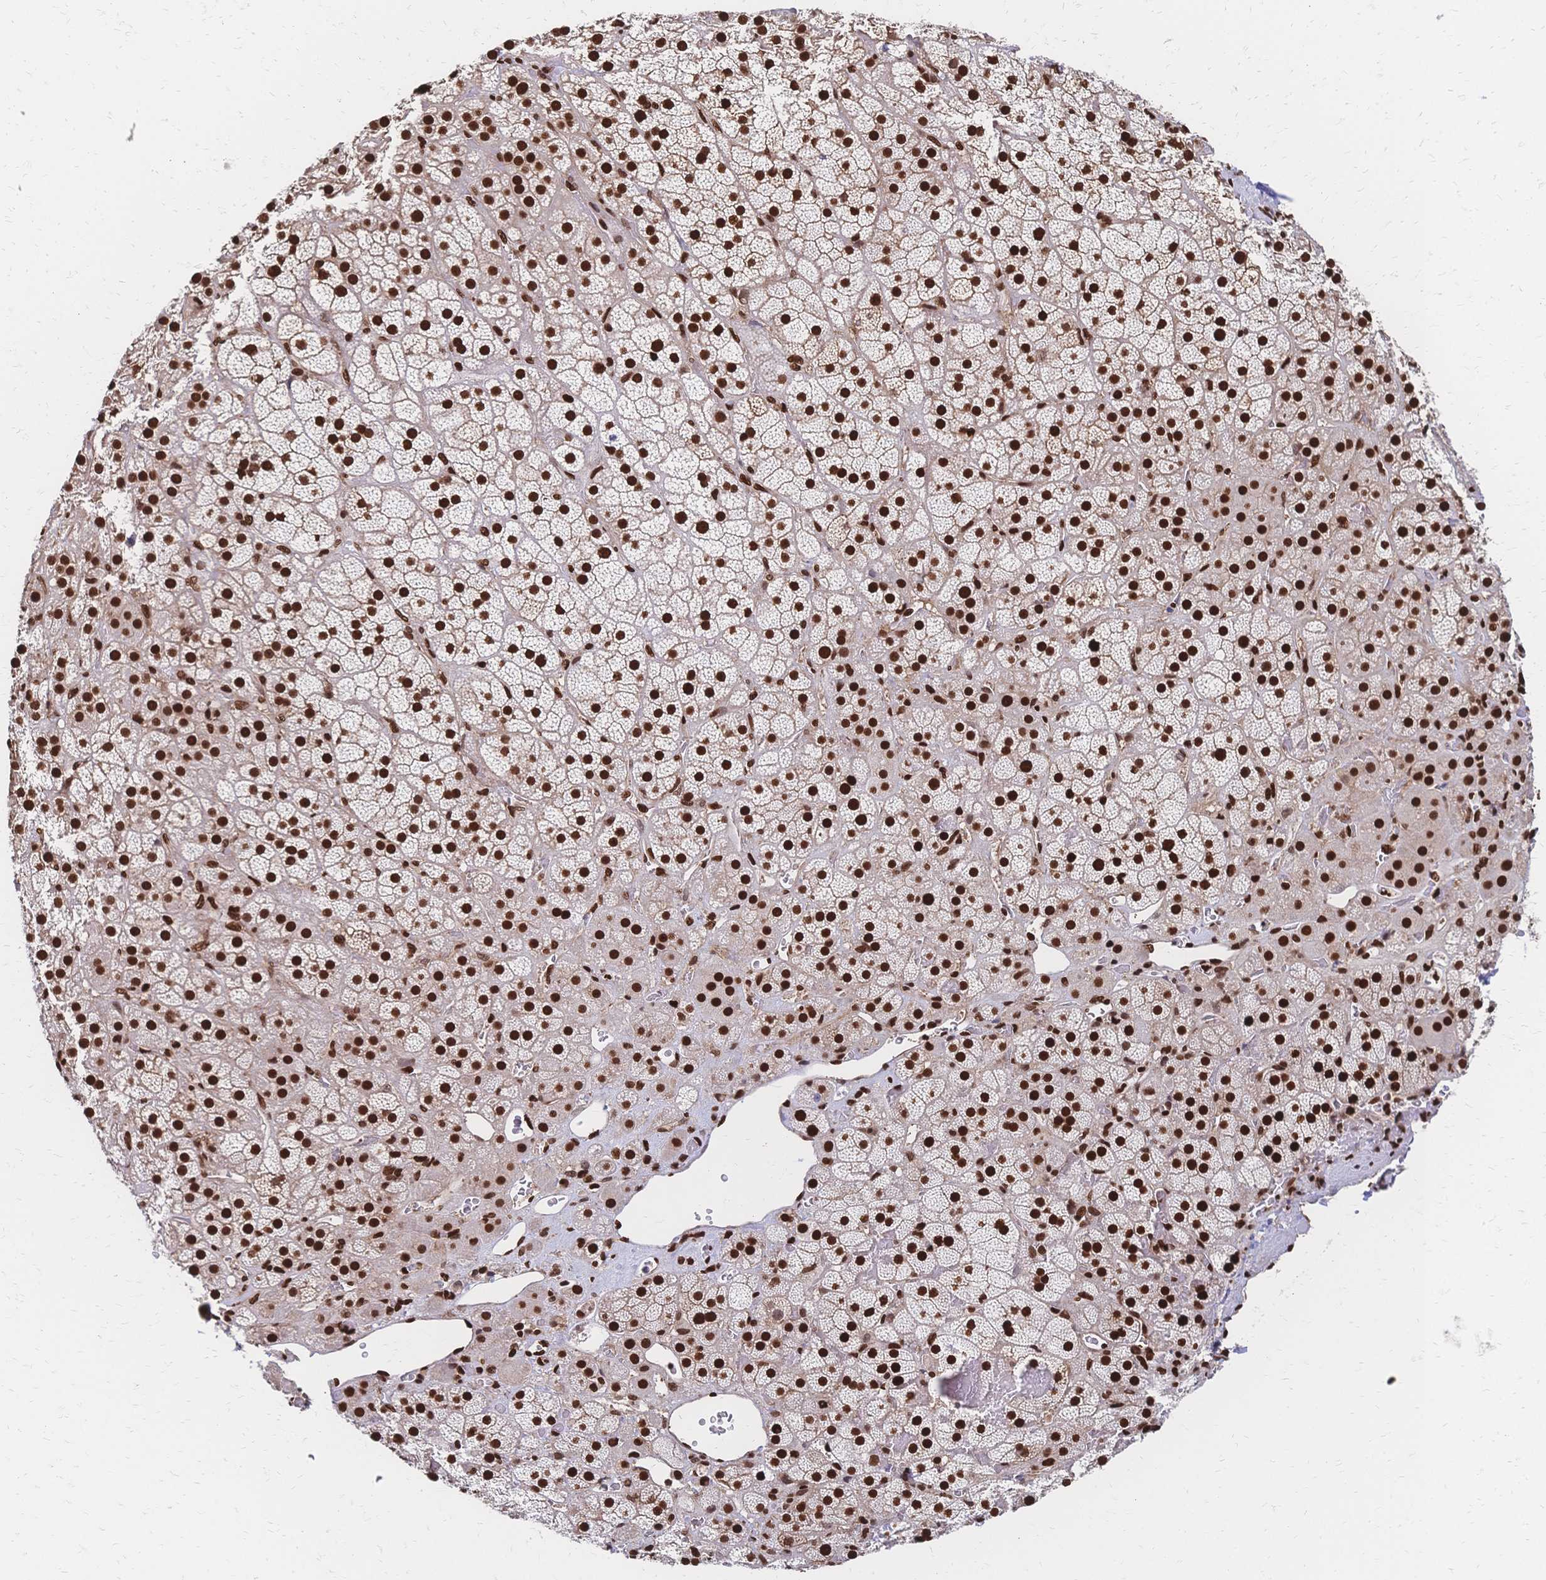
{"staining": {"intensity": "strong", "quantity": ">75%", "location": "nuclear"}, "tissue": "adrenal gland", "cell_type": "Glandular cells", "image_type": "normal", "snomed": [{"axis": "morphology", "description": "Normal tissue, NOS"}, {"axis": "topography", "description": "Adrenal gland"}], "caption": "This photomicrograph demonstrates immunohistochemistry staining of benign human adrenal gland, with high strong nuclear expression in about >75% of glandular cells.", "gene": "HDGF", "patient": {"sex": "male", "age": 57}}